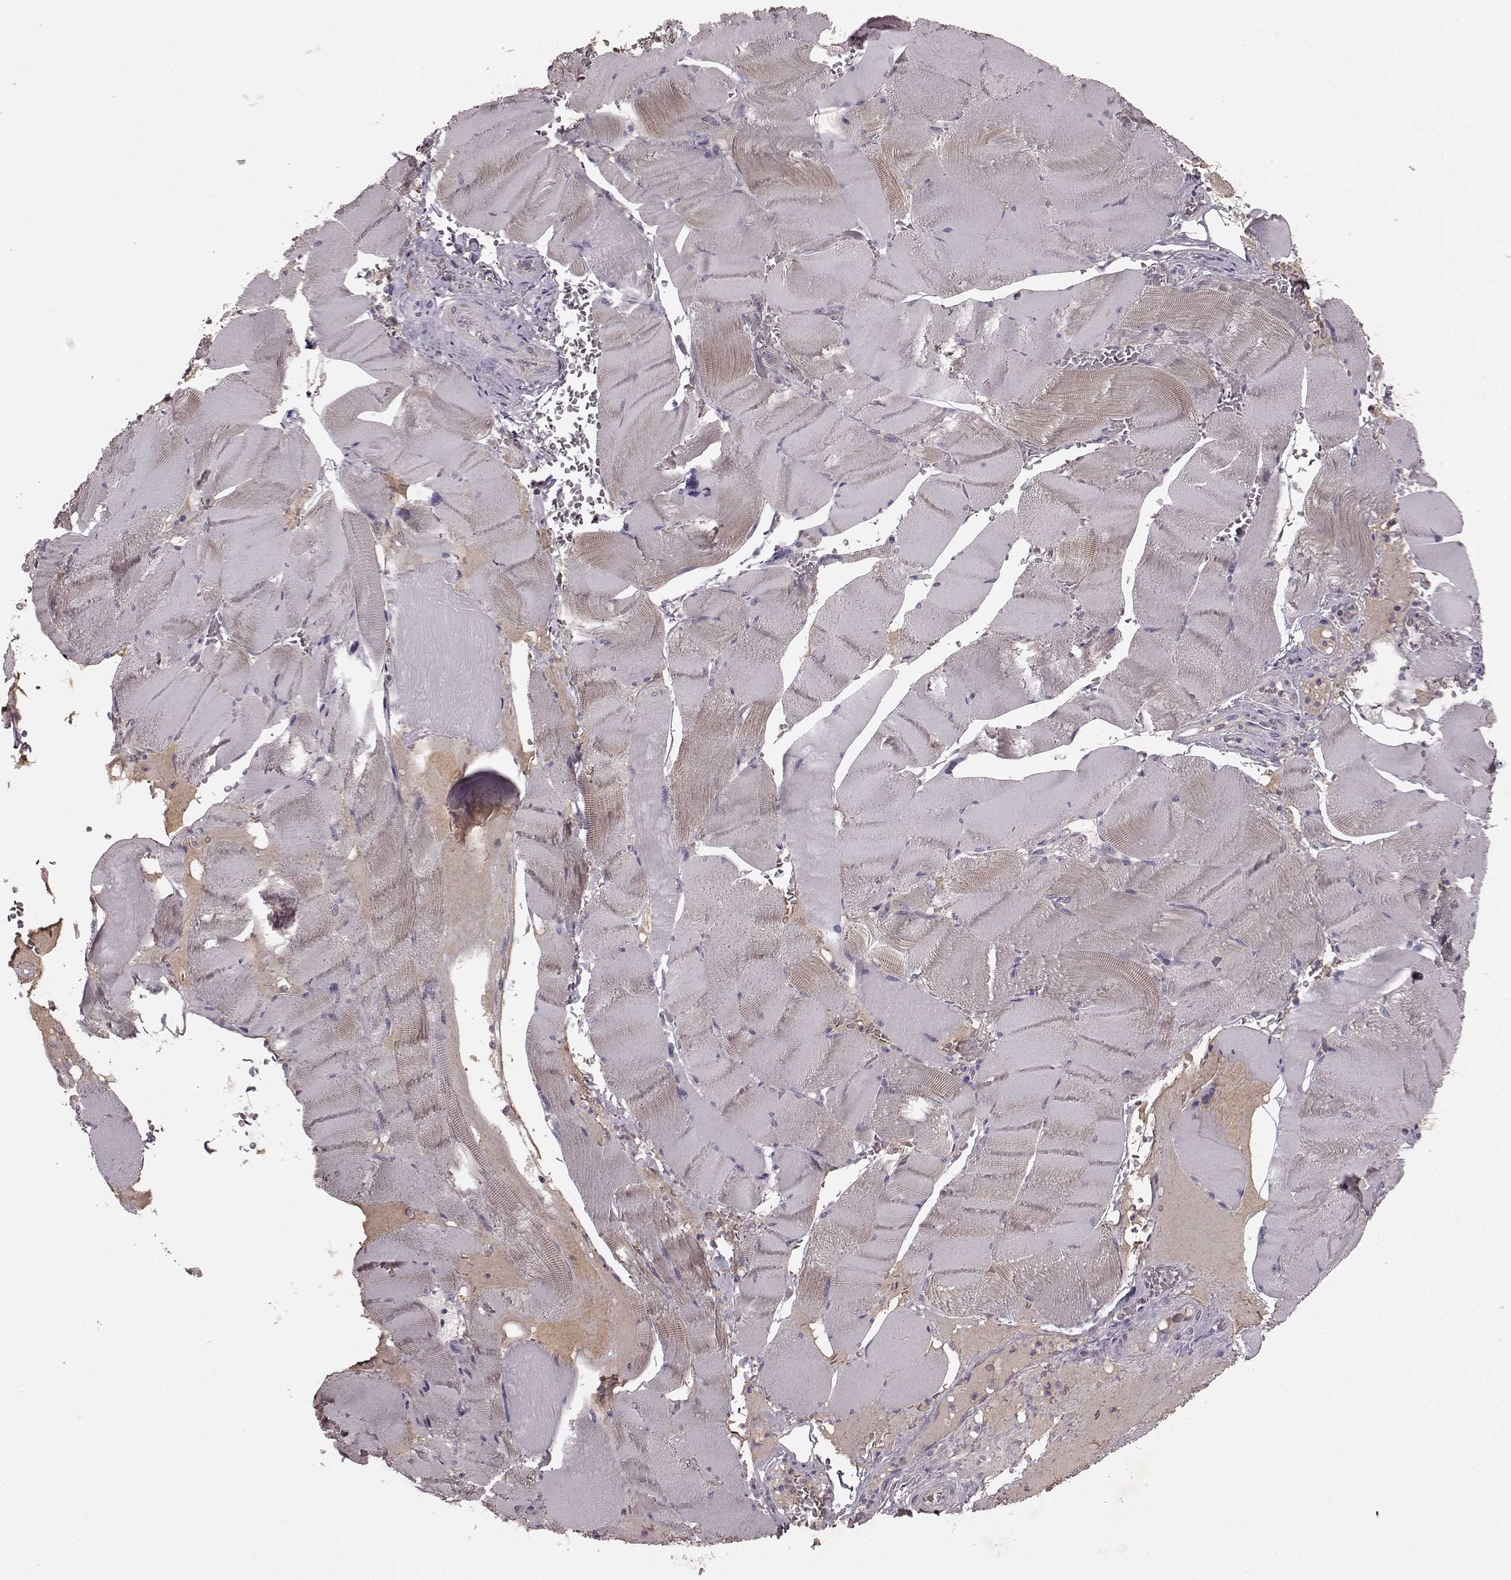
{"staining": {"intensity": "negative", "quantity": "none", "location": "none"}, "tissue": "skeletal muscle", "cell_type": "Myocytes", "image_type": "normal", "snomed": [{"axis": "morphology", "description": "Normal tissue, NOS"}, {"axis": "topography", "description": "Skeletal muscle"}], "caption": "Myocytes show no significant protein expression in normal skeletal muscle. The staining was performed using DAB to visualize the protein expression in brown, while the nuclei were stained in blue with hematoxylin (Magnification: 20x).", "gene": "FRRS1L", "patient": {"sex": "male", "age": 56}}